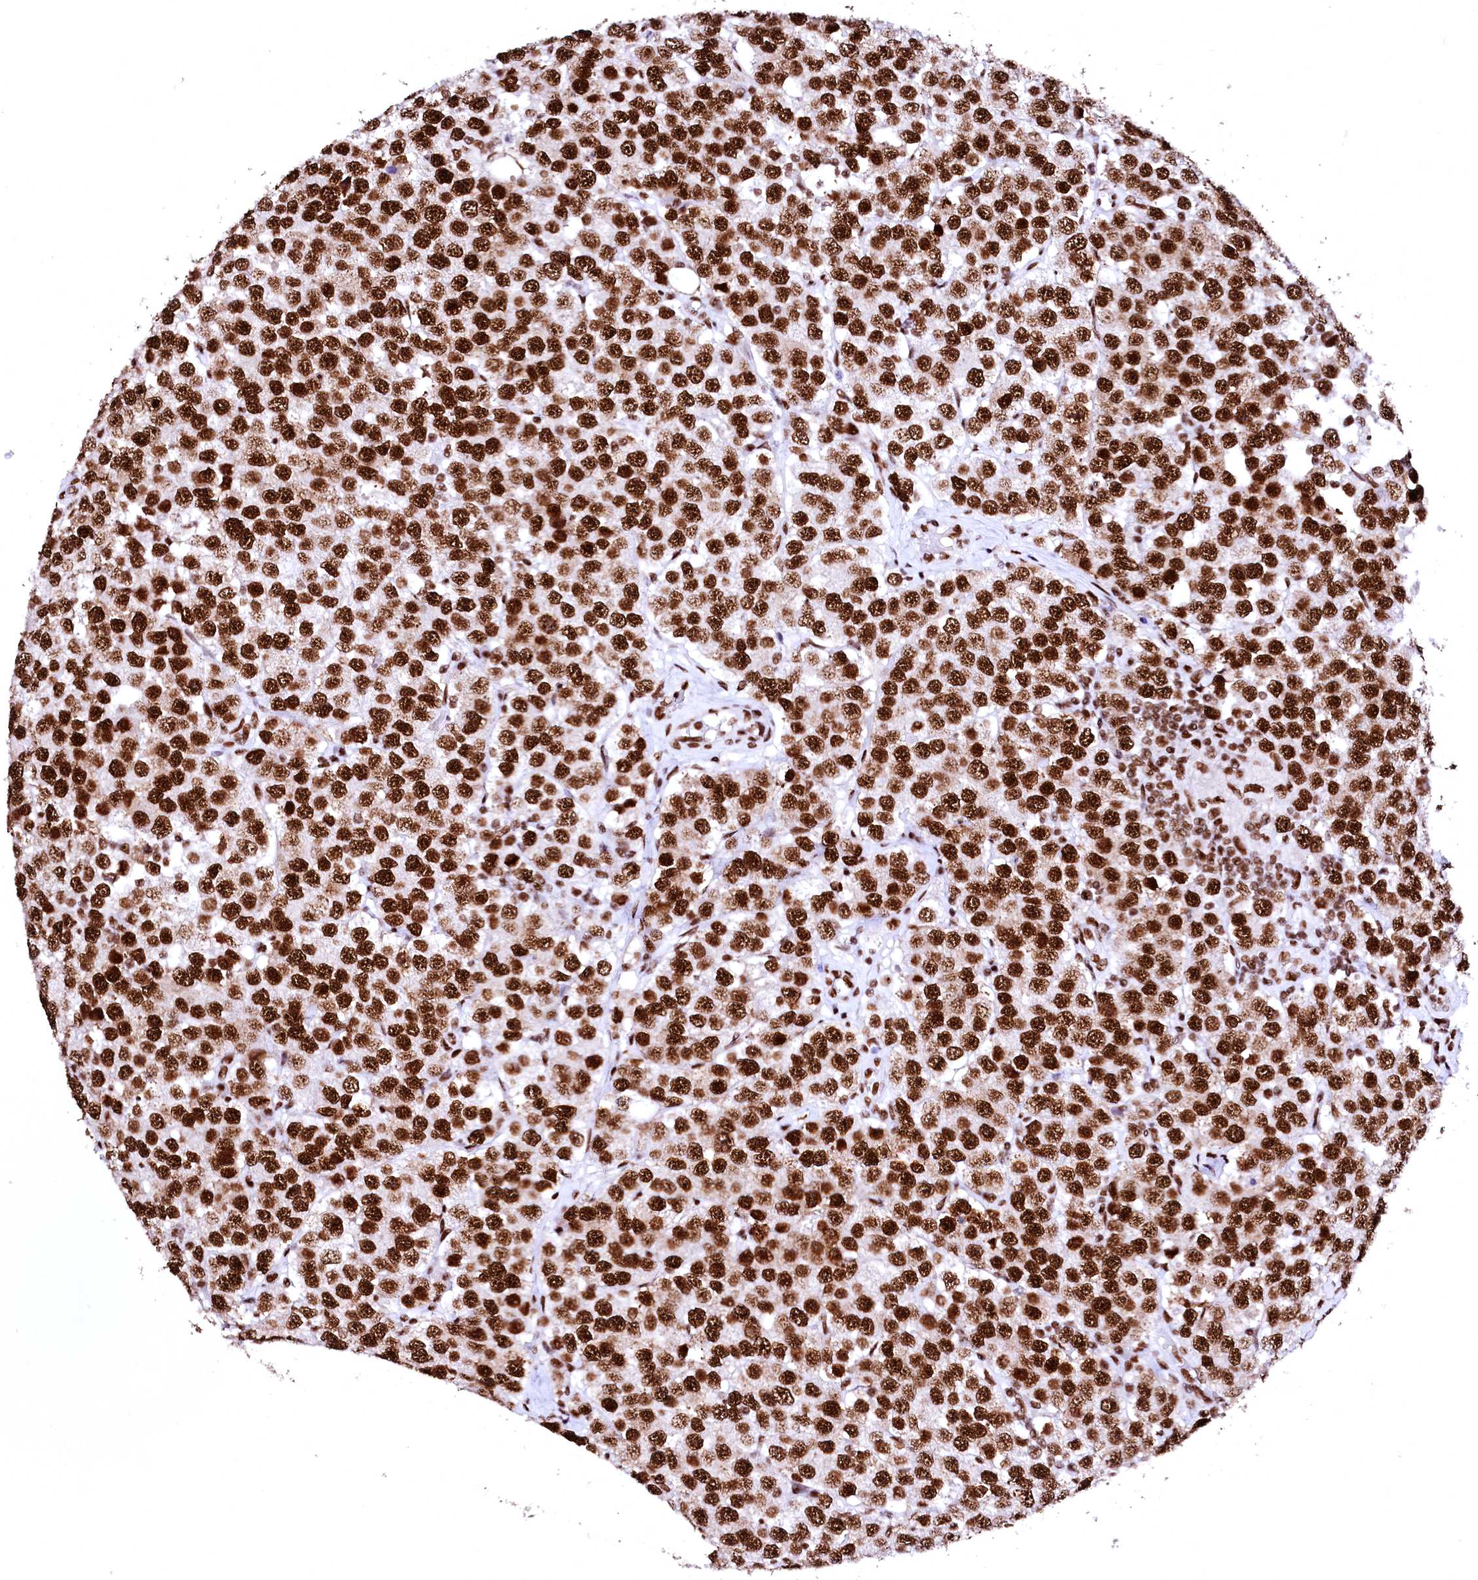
{"staining": {"intensity": "strong", "quantity": ">75%", "location": "nuclear"}, "tissue": "testis cancer", "cell_type": "Tumor cells", "image_type": "cancer", "snomed": [{"axis": "morphology", "description": "Seminoma, NOS"}, {"axis": "topography", "description": "Testis"}], "caption": "Immunohistochemistry photomicrograph of testis cancer stained for a protein (brown), which reveals high levels of strong nuclear staining in approximately >75% of tumor cells.", "gene": "CPSF6", "patient": {"sex": "male", "age": 28}}